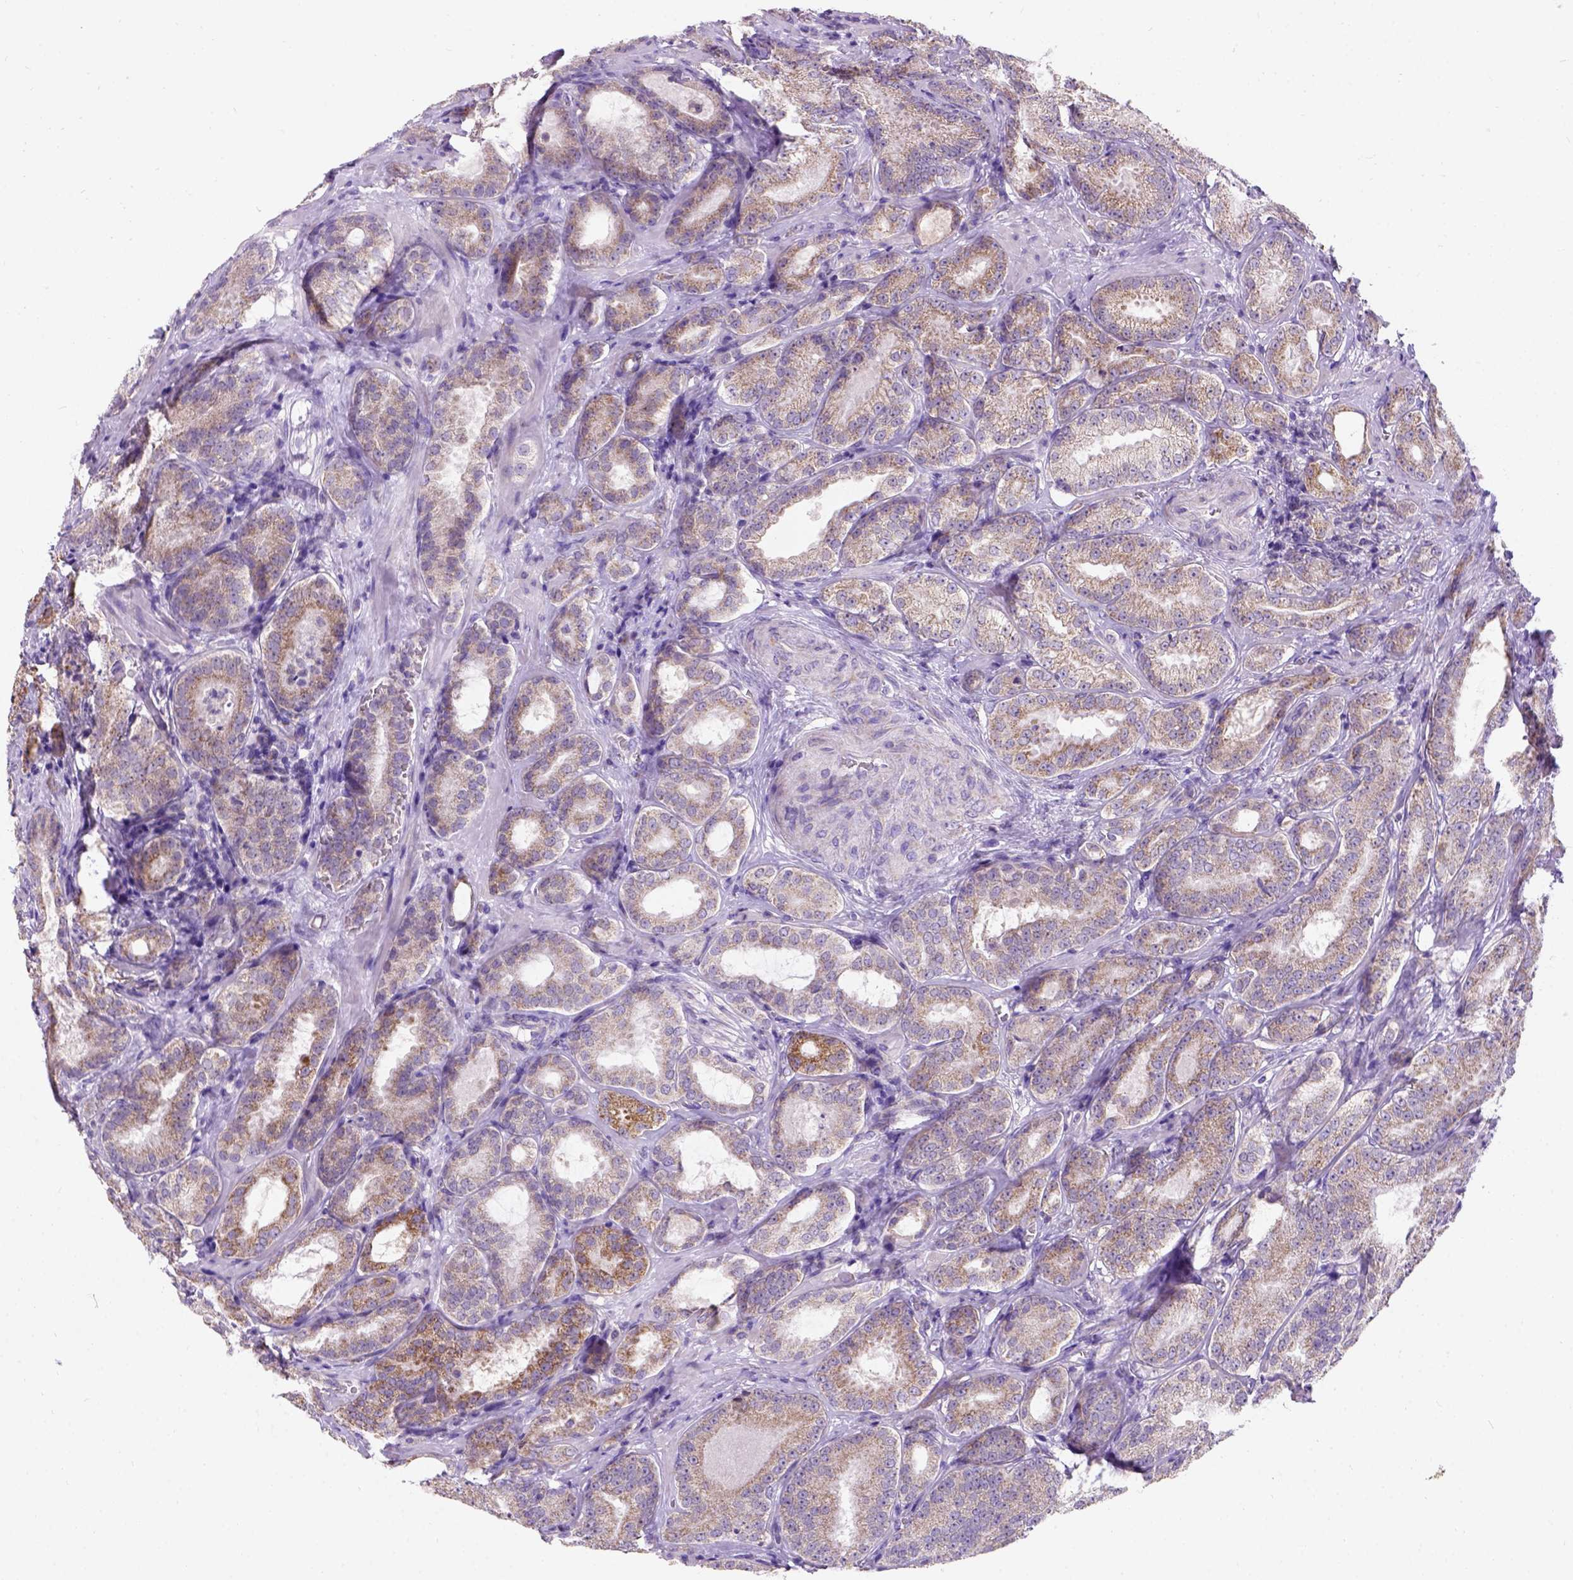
{"staining": {"intensity": "moderate", "quantity": "<25%", "location": "cytoplasmic/membranous"}, "tissue": "prostate cancer", "cell_type": "Tumor cells", "image_type": "cancer", "snomed": [{"axis": "morphology", "description": "Adenocarcinoma, High grade"}, {"axis": "topography", "description": "Prostate"}], "caption": "Immunohistochemical staining of prostate cancer (adenocarcinoma (high-grade)) exhibits low levels of moderate cytoplasmic/membranous protein positivity in about <25% of tumor cells.", "gene": "L2HGDH", "patient": {"sex": "male", "age": 64}}